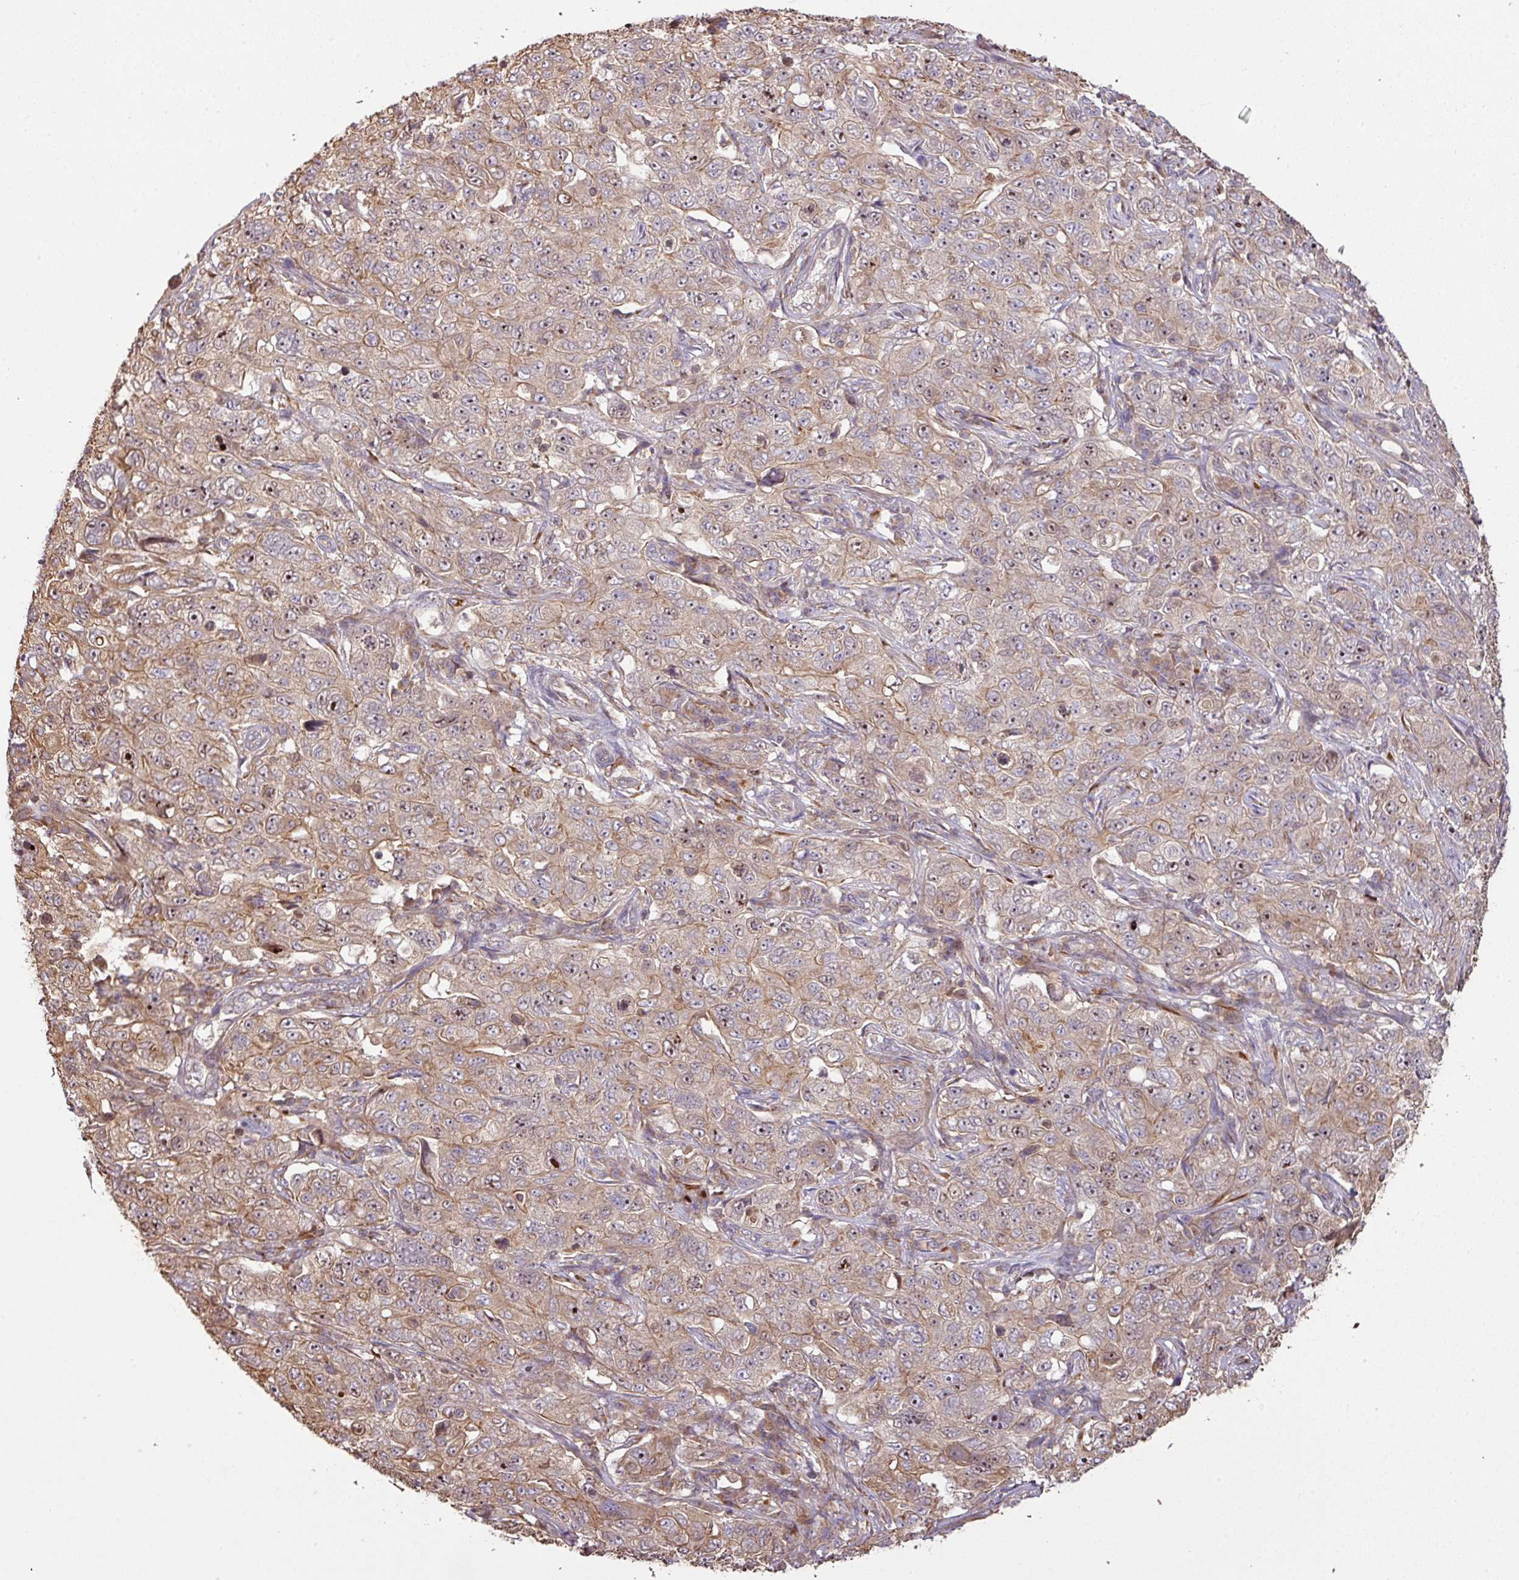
{"staining": {"intensity": "moderate", "quantity": "25%-75%", "location": "cytoplasmic/membranous,nuclear"}, "tissue": "pancreatic cancer", "cell_type": "Tumor cells", "image_type": "cancer", "snomed": [{"axis": "morphology", "description": "Adenocarcinoma, NOS"}, {"axis": "topography", "description": "Pancreas"}], "caption": "Protein staining by immunohistochemistry (IHC) shows moderate cytoplasmic/membranous and nuclear expression in approximately 25%-75% of tumor cells in pancreatic cancer (adenocarcinoma).", "gene": "VENTX", "patient": {"sex": "male", "age": 68}}